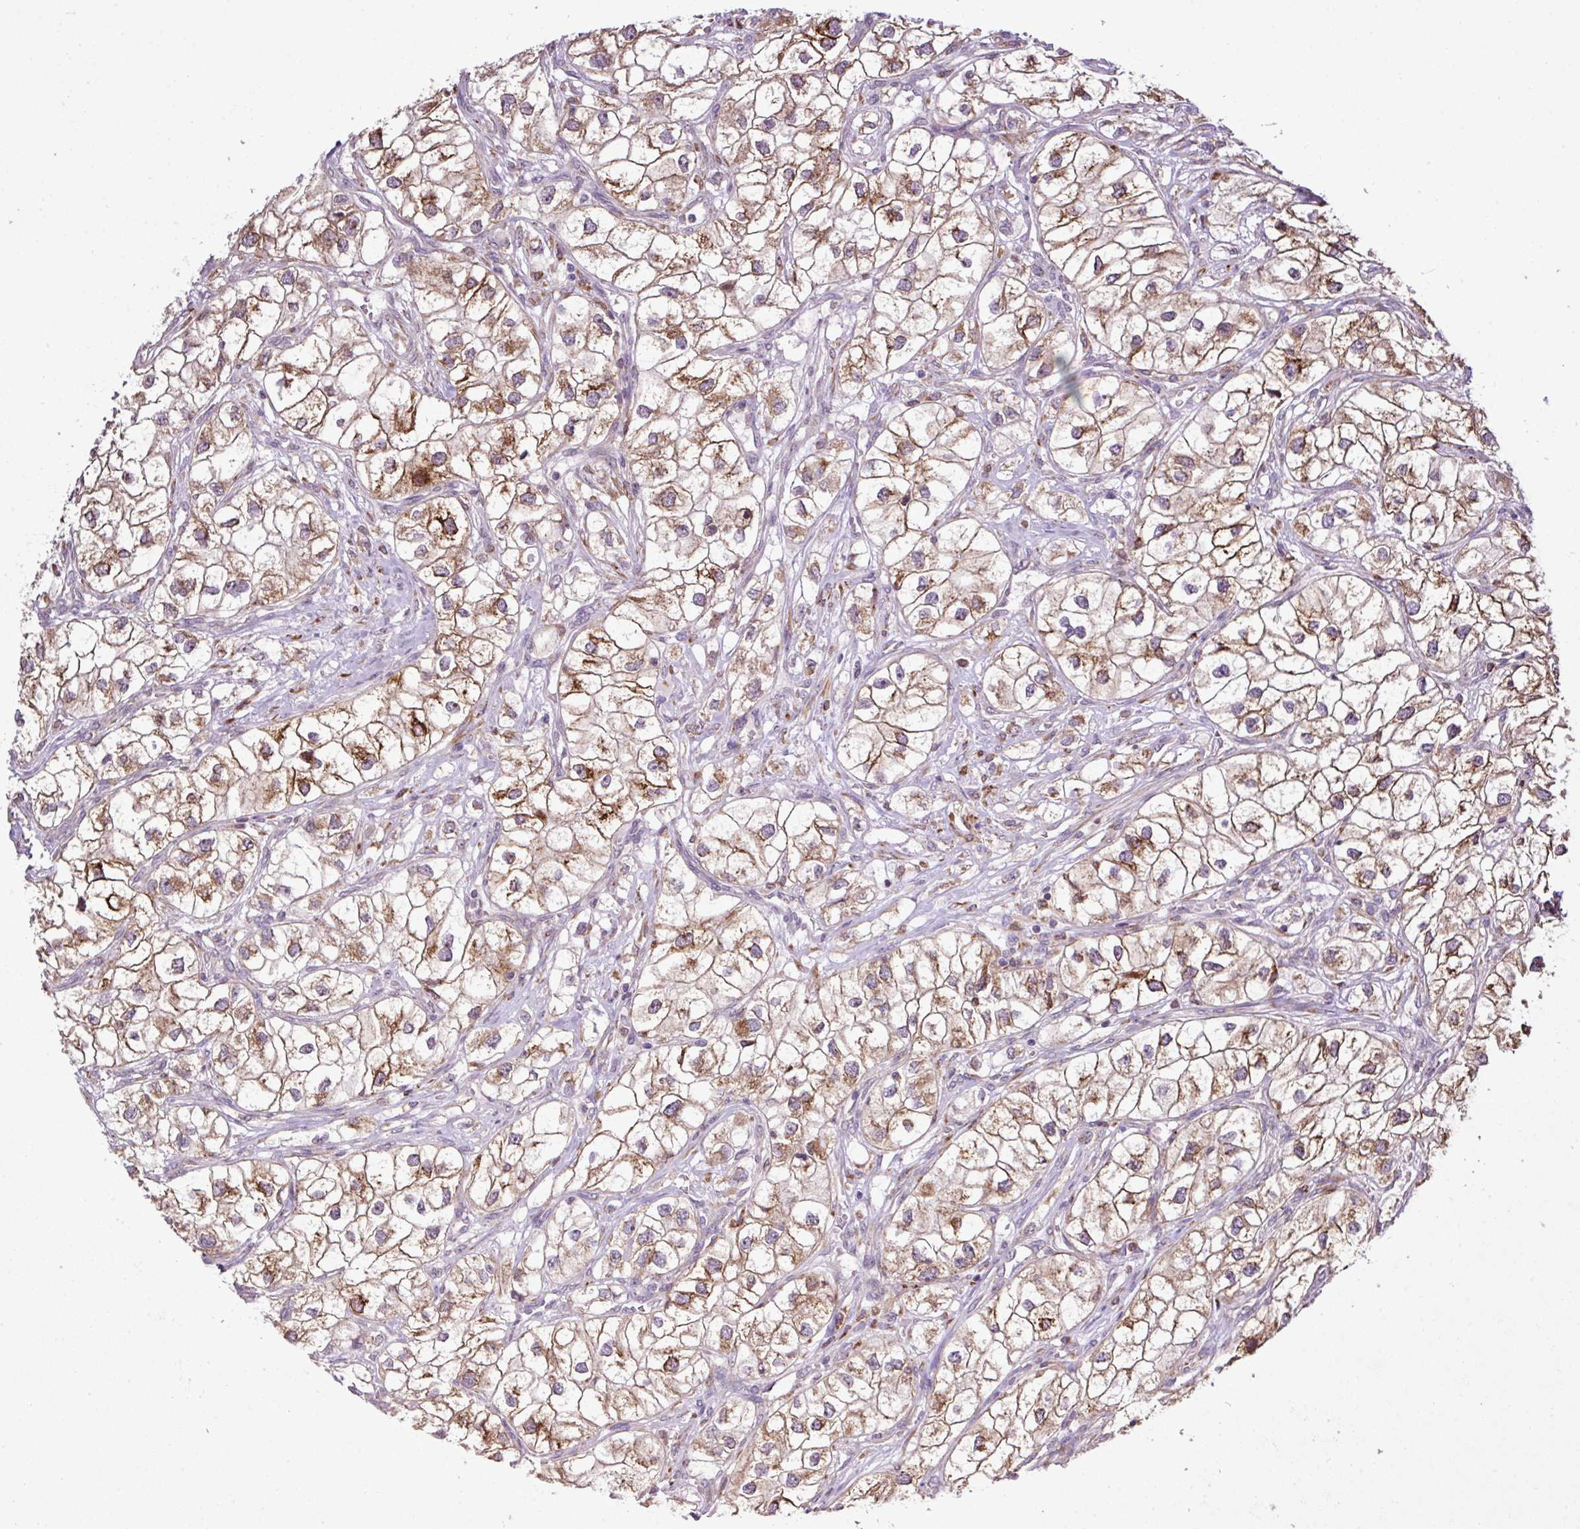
{"staining": {"intensity": "moderate", "quantity": ">75%", "location": "cytoplasmic/membranous"}, "tissue": "renal cancer", "cell_type": "Tumor cells", "image_type": "cancer", "snomed": [{"axis": "morphology", "description": "Adenocarcinoma, NOS"}, {"axis": "topography", "description": "Kidney"}], "caption": "Moderate cytoplasmic/membranous protein expression is seen in approximately >75% of tumor cells in renal cancer.", "gene": "SMCO4", "patient": {"sex": "male", "age": 59}}